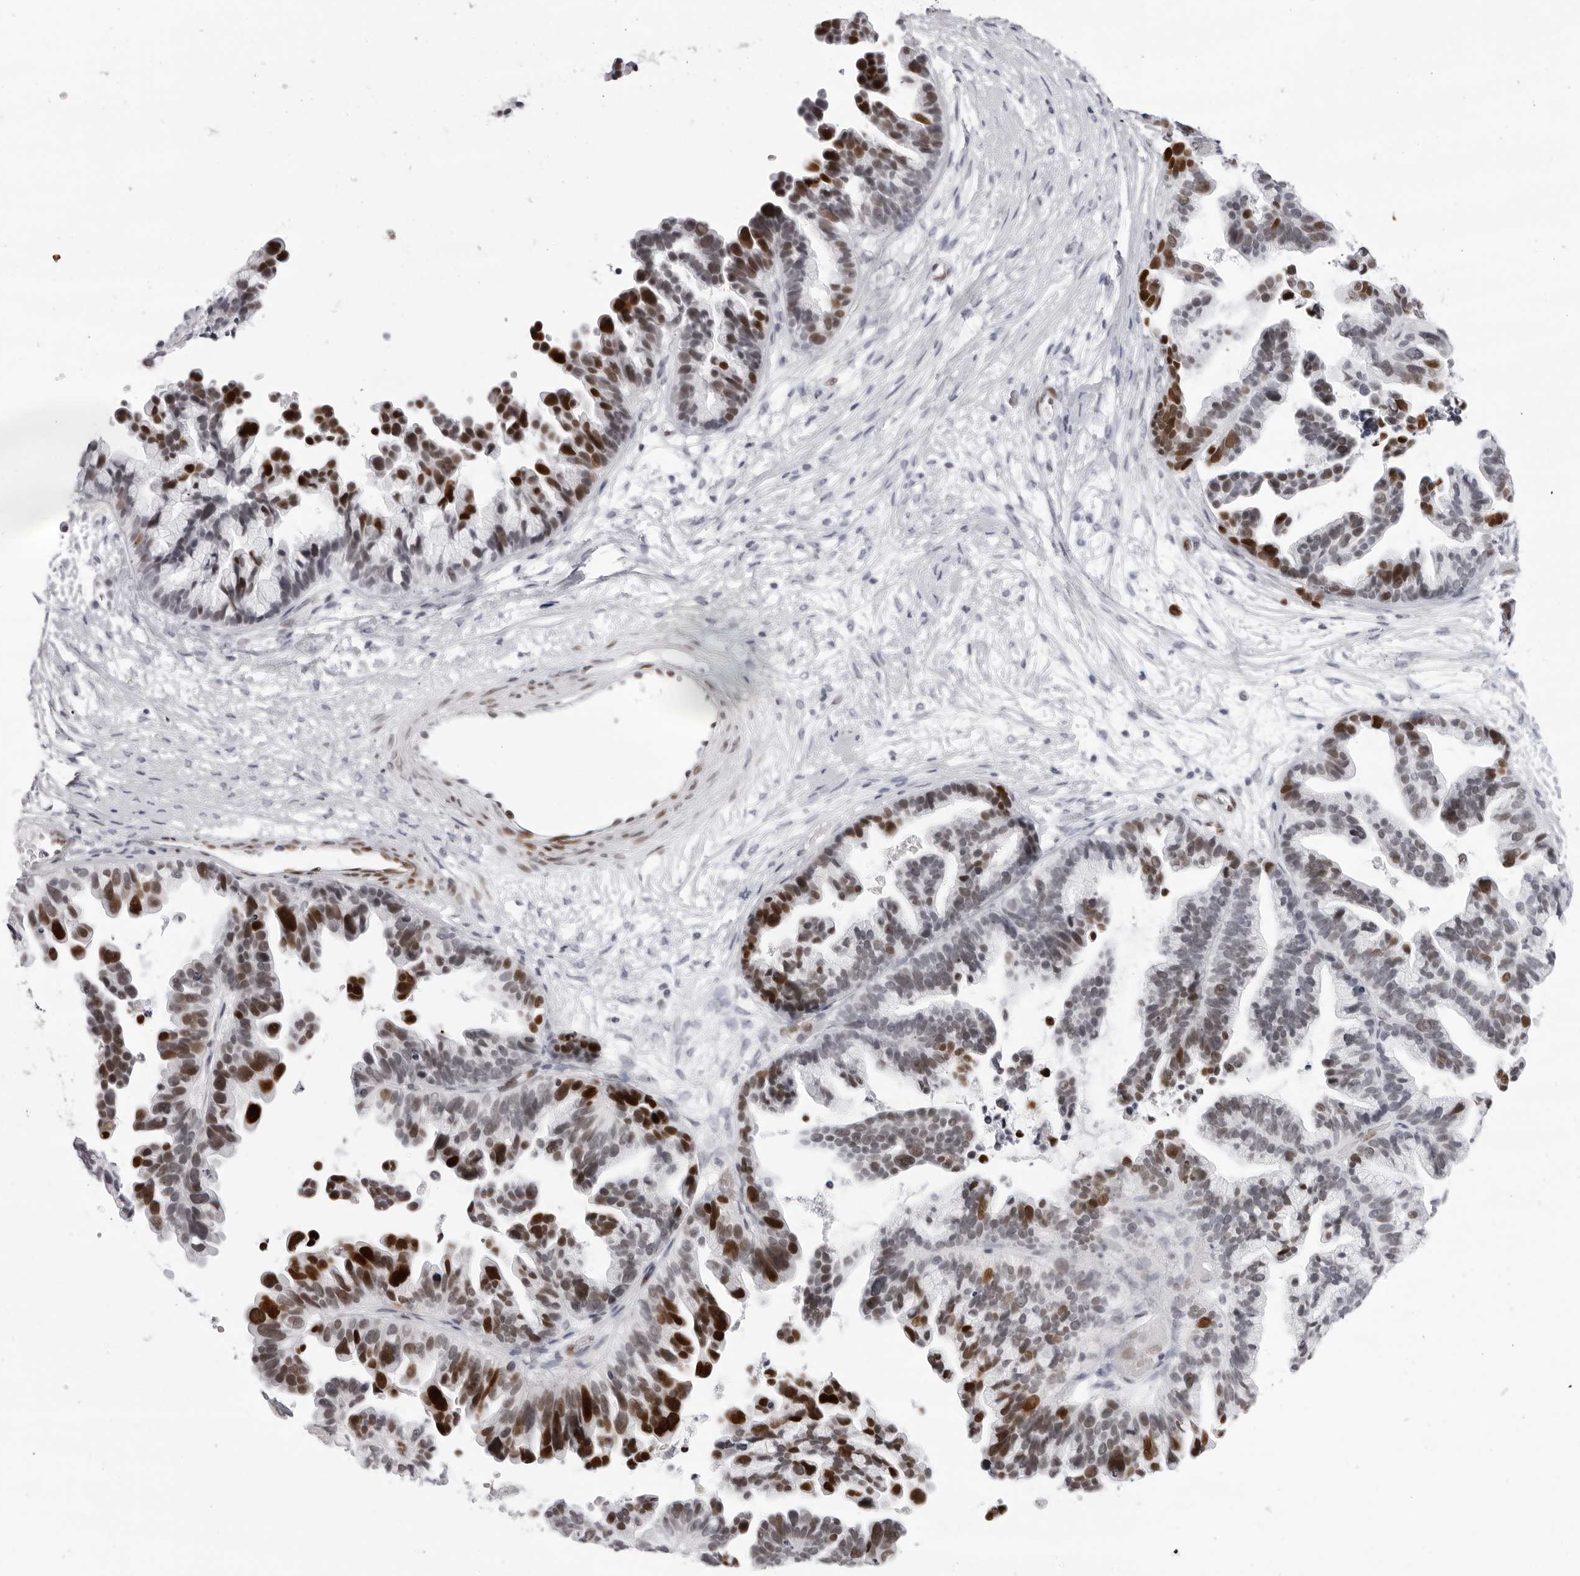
{"staining": {"intensity": "strong", "quantity": "25%-75%", "location": "nuclear"}, "tissue": "ovarian cancer", "cell_type": "Tumor cells", "image_type": "cancer", "snomed": [{"axis": "morphology", "description": "Cystadenocarcinoma, serous, NOS"}, {"axis": "topography", "description": "Ovary"}], "caption": "An immunohistochemistry (IHC) photomicrograph of tumor tissue is shown. Protein staining in brown labels strong nuclear positivity in ovarian cancer (serous cystadenocarcinoma) within tumor cells.", "gene": "MAFK", "patient": {"sex": "female", "age": 56}}